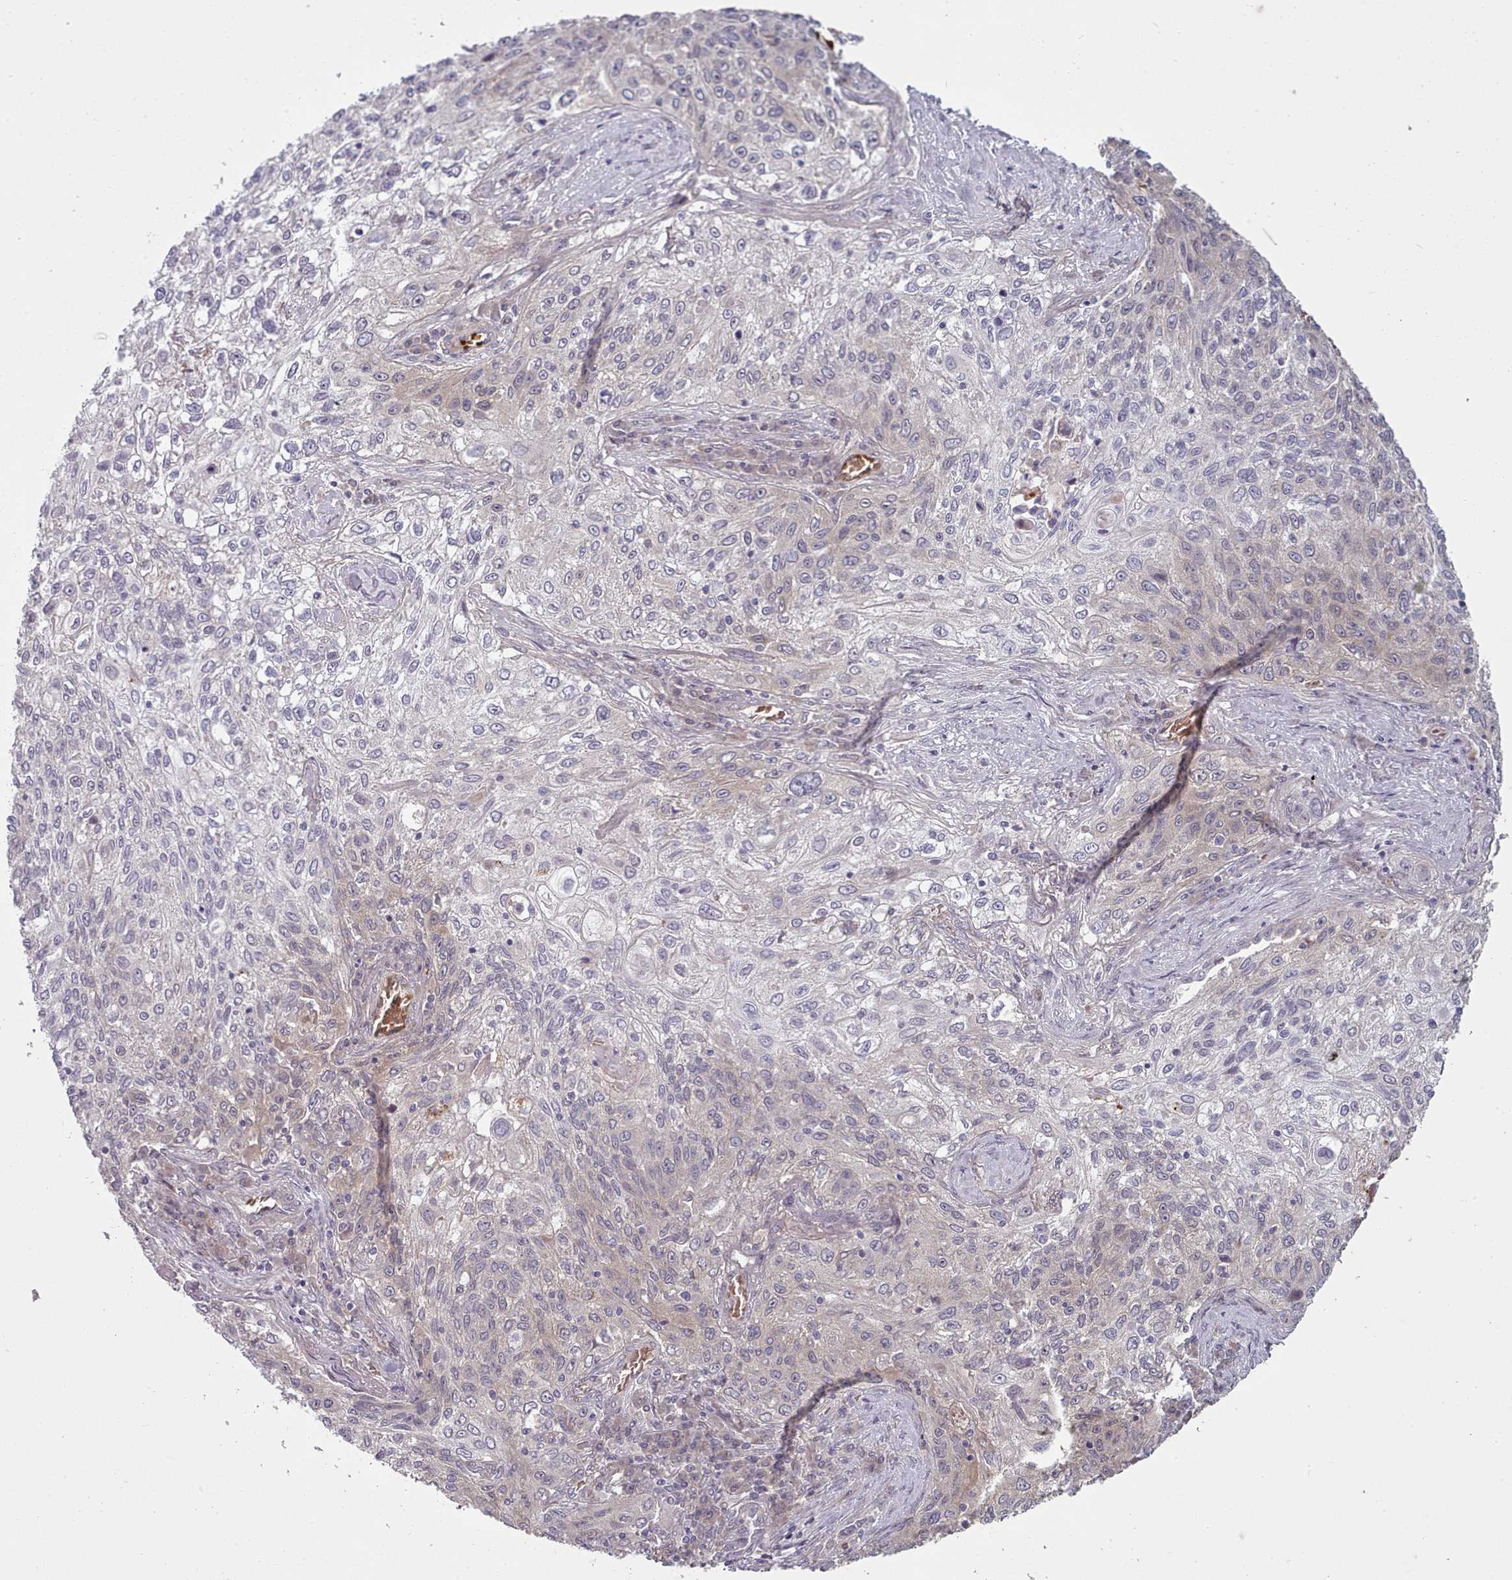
{"staining": {"intensity": "negative", "quantity": "none", "location": "none"}, "tissue": "lung cancer", "cell_type": "Tumor cells", "image_type": "cancer", "snomed": [{"axis": "morphology", "description": "Squamous cell carcinoma, NOS"}, {"axis": "topography", "description": "Lung"}], "caption": "Photomicrograph shows no protein expression in tumor cells of squamous cell carcinoma (lung) tissue. (DAB (3,3'-diaminobenzidine) immunohistochemistry (IHC), high magnification).", "gene": "CLNS1A", "patient": {"sex": "female", "age": 69}}